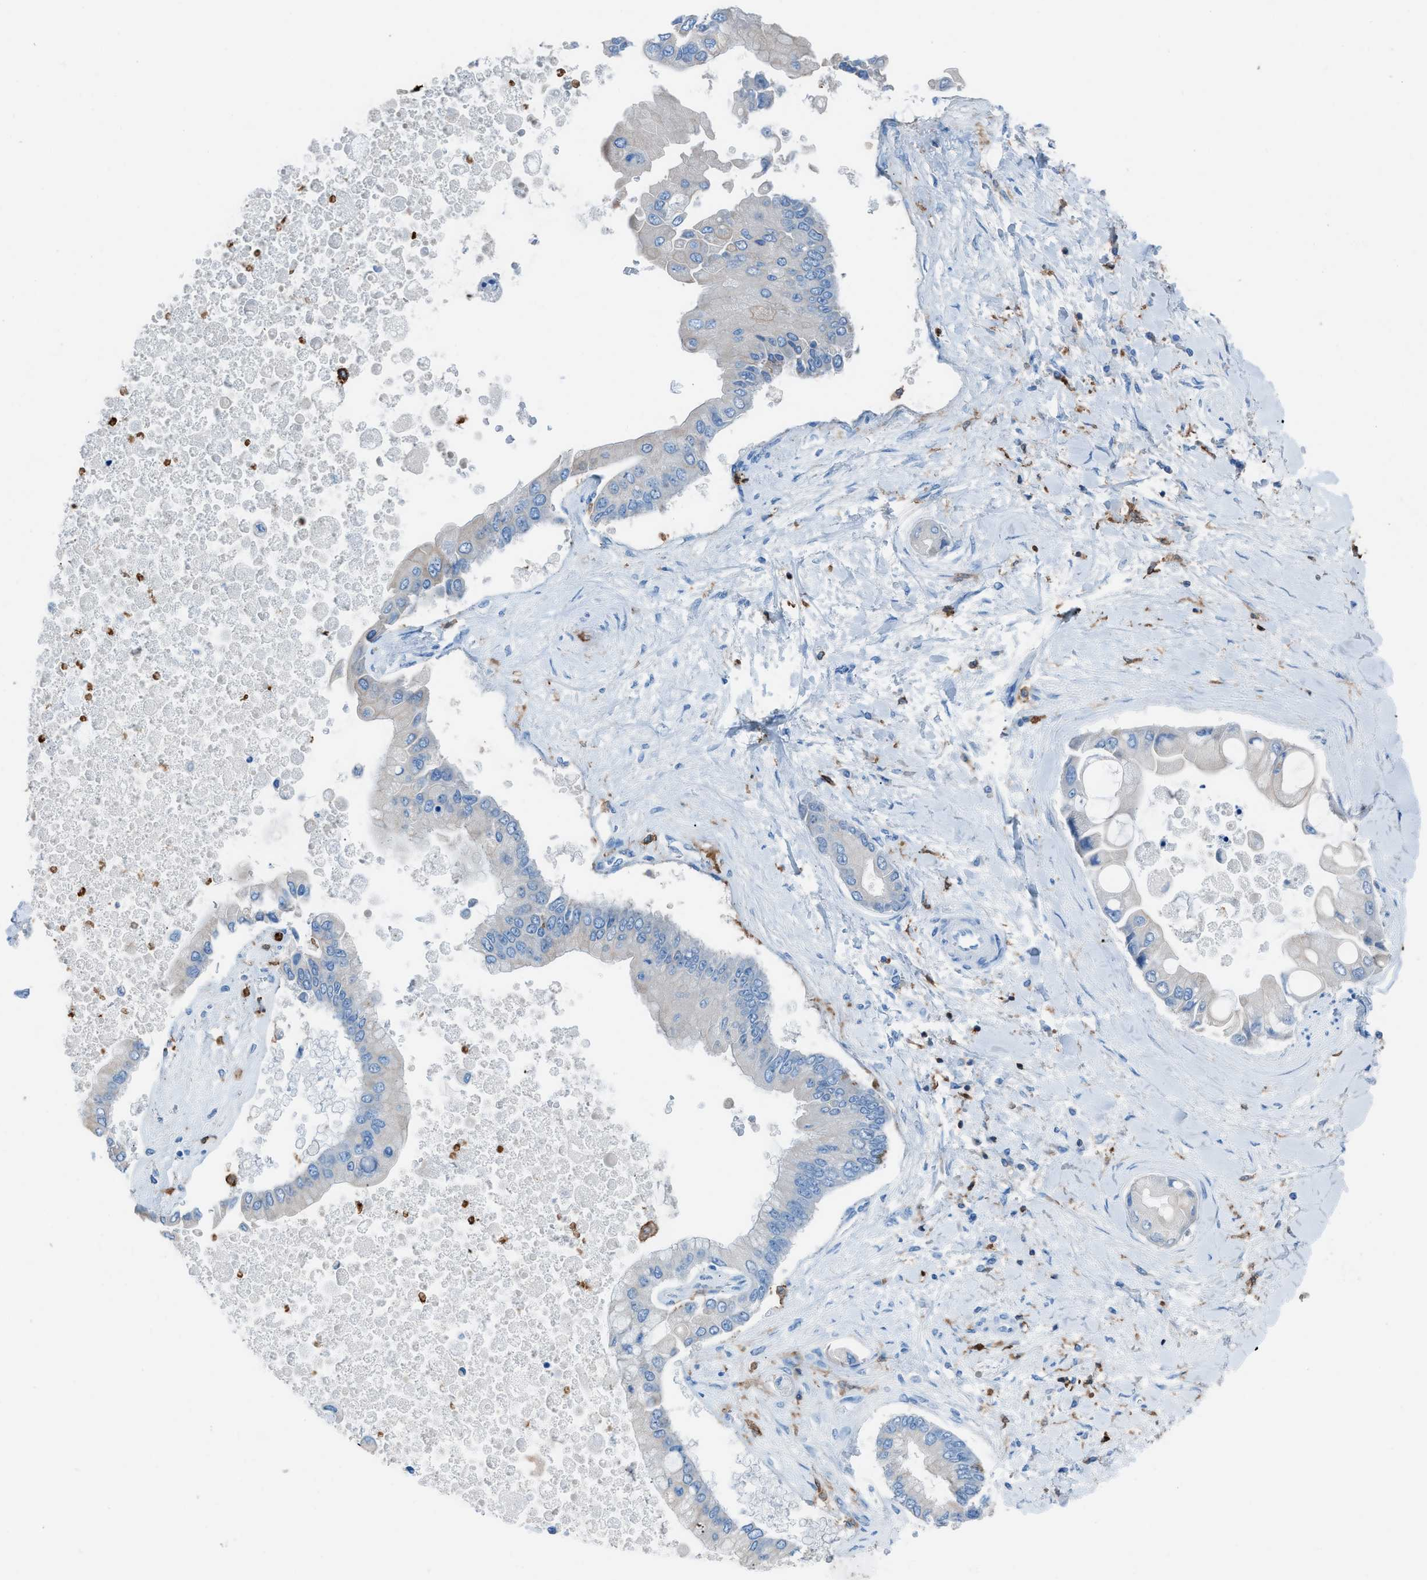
{"staining": {"intensity": "negative", "quantity": "none", "location": "none"}, "tissue": "liver cancer", "cell_type": "Tumor cells", "image_type": "cancer", "snomed": [{"axis": "morphology", "description": "Cholangiocarcinoma"}, {"axis": "topography", "description": "Liver"}], "caption": "DAB (3,3'-diaminobenzidine) immunohistochemical staining of human cholangiocarcinoma (liver) displays no significant expression in tumor cells.", "gene": "ITGB2", "patient": {"sex": "male", "age": 50}}